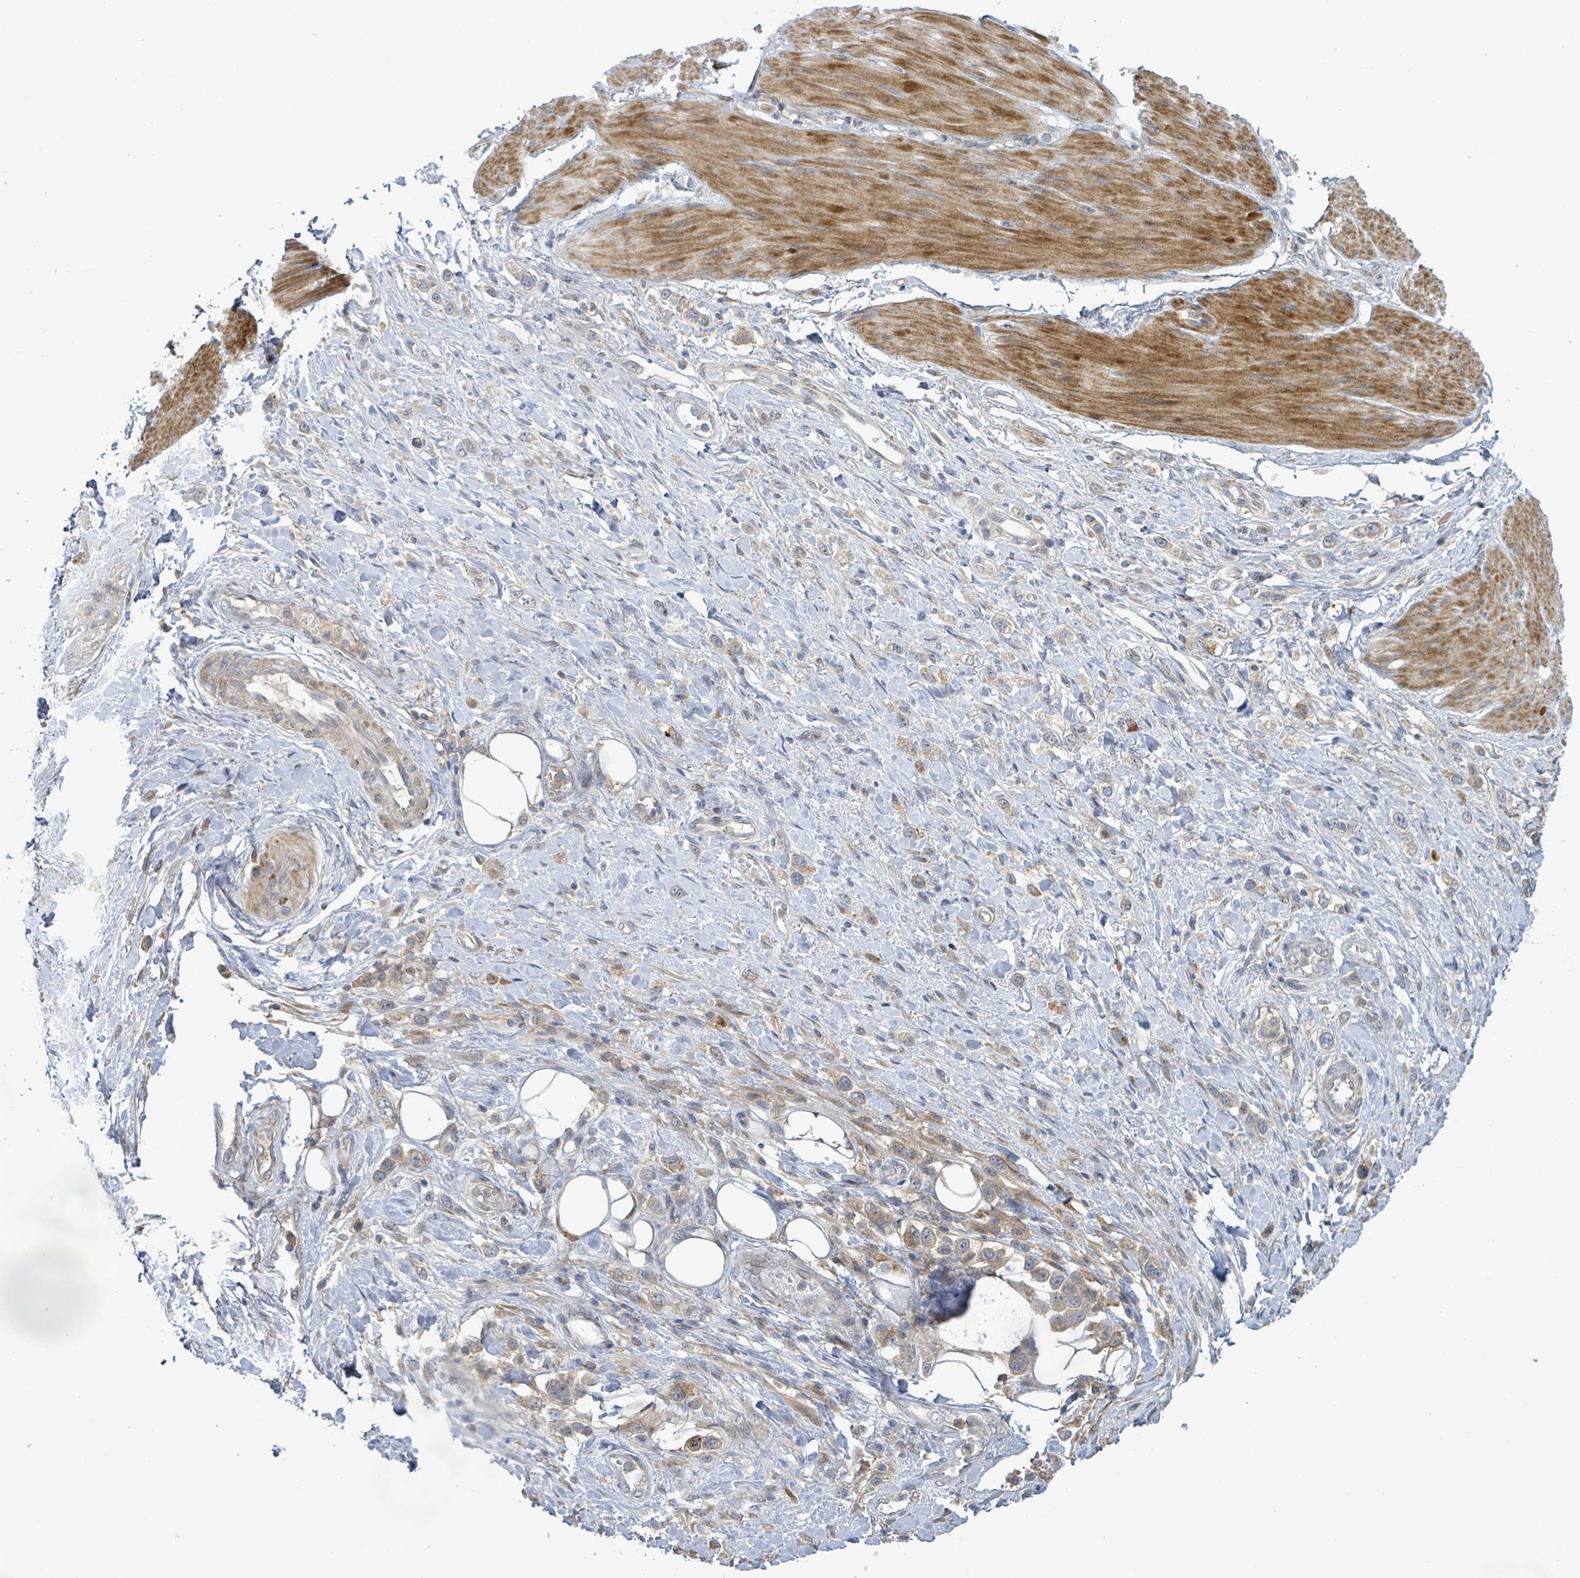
{"staining": {"intensity": "weak", "quantity": "25%-75%", "location": "cytoplasmic/membranous"}, "tissue": "stomach cancer", "cell_type": "Tumor cells", "image_type": "cancer", "snomed": [{"axis": "morphology", "description": "Adenocarcinoma, NOS"}, {"axis": "topography", "description": "Stomach"}], "caption": "Stomach cancer stained for a protein exhibits weak cytoplasmic/membranous positivity in tumor cells.", "gene": "SLIT3", "patient": {"sex": "female", "age": 65}}